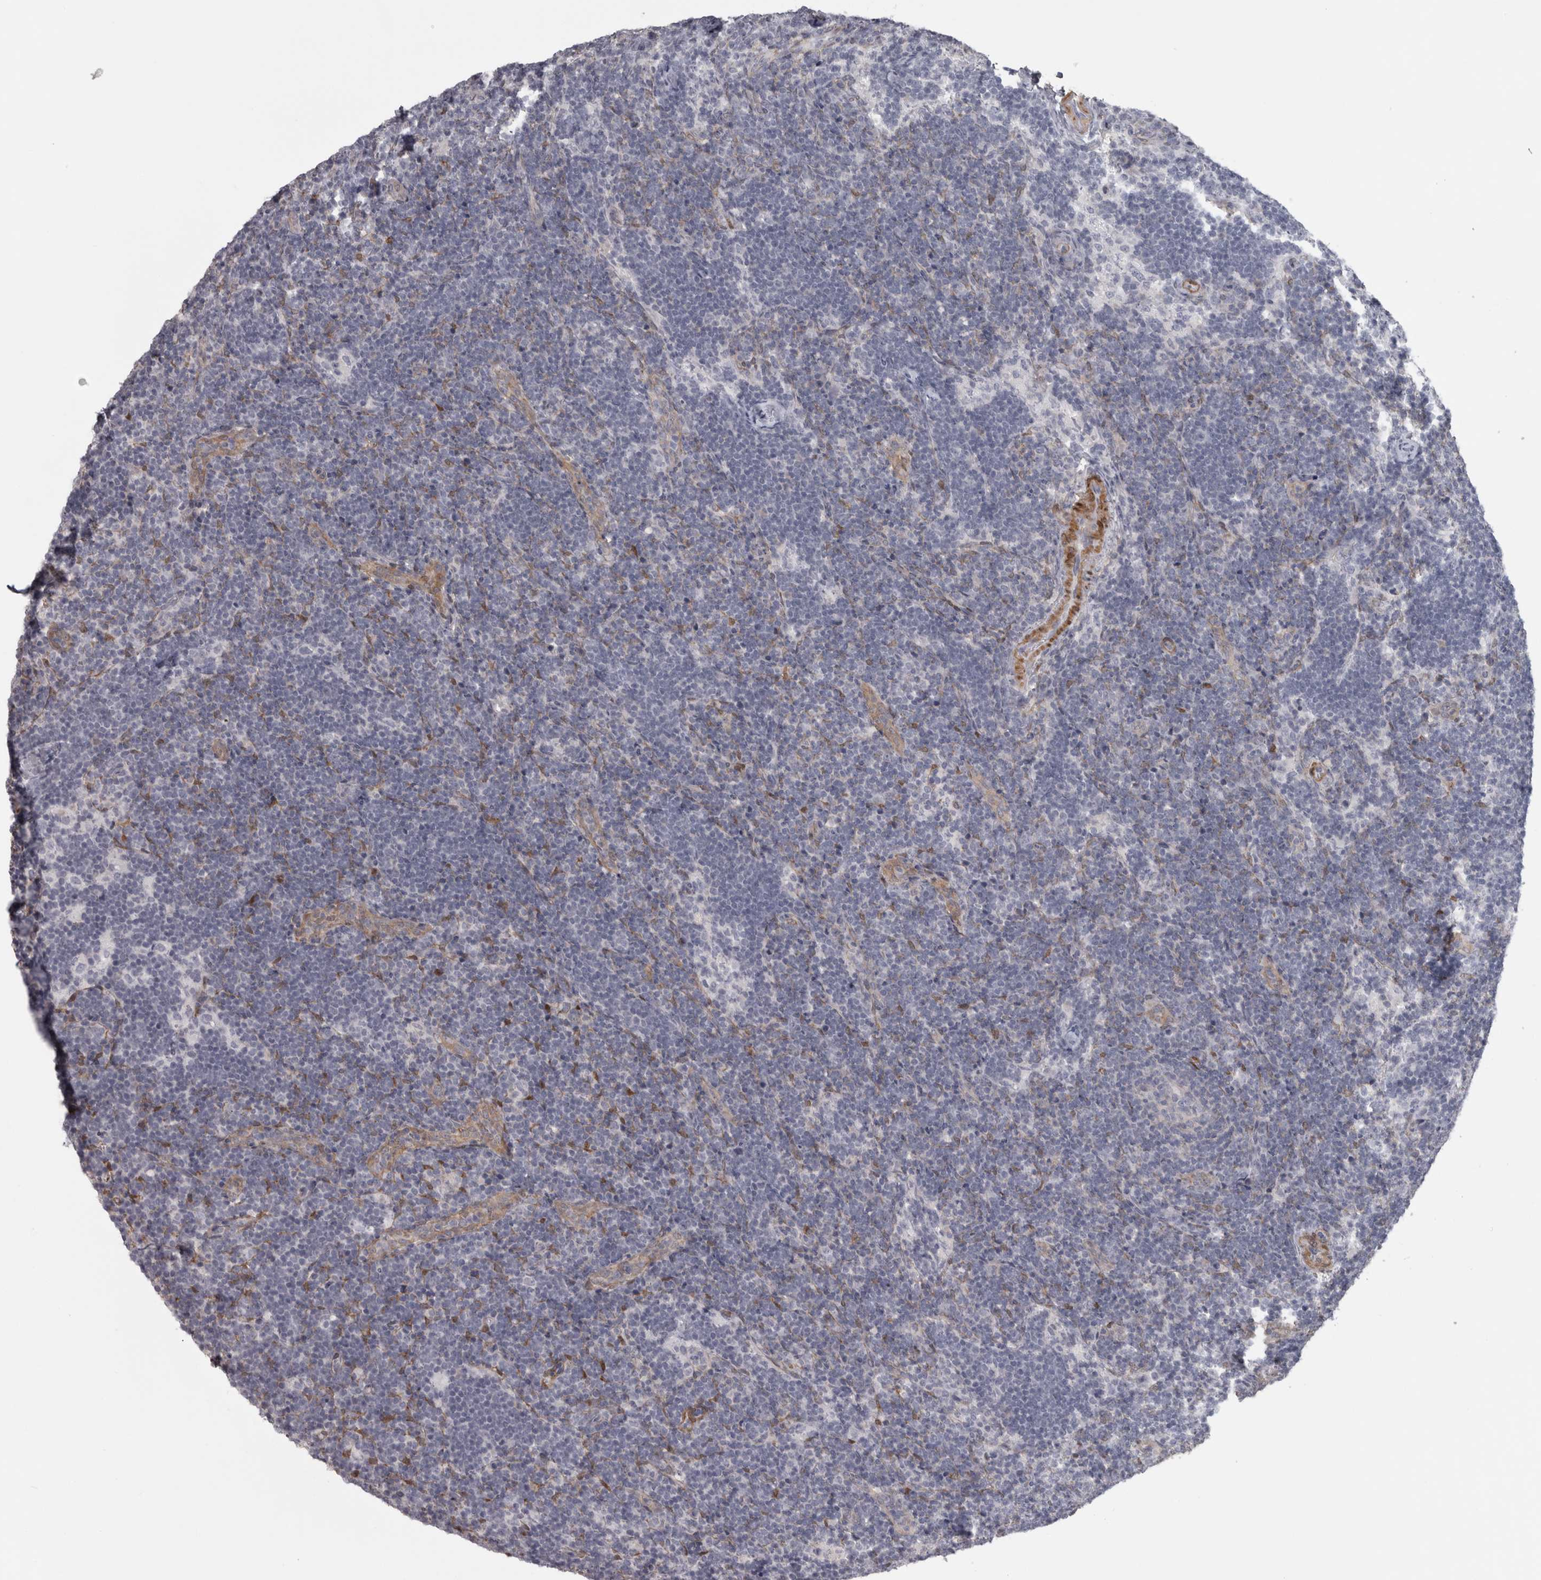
{"staining": {"intensity": "negative", "quantity": "none", "location": "none"}, "tissue": "lymph node", "cell_type": "Germinal center cells", "image_type": "normal", "snomed": [{"axis": "morphology", "description": "Normal tissue, NOS"}, {"axis": "topography", "description": "Lymph node"}], "caption": "DAB (3,3'-diaminobenzidine) immunohistochemical staining of normal lymph node shows no significant staining in germinal center cells. (Stains: DAB (3,3'-diaminobenzidine) immunohistochemistry (IHC) with hematoxylin counter stain, Microscopy: brightfield microscopy at high magnification).", "gene": "PPP1R12B", "patient": {"sex": "female", "age": 22}}